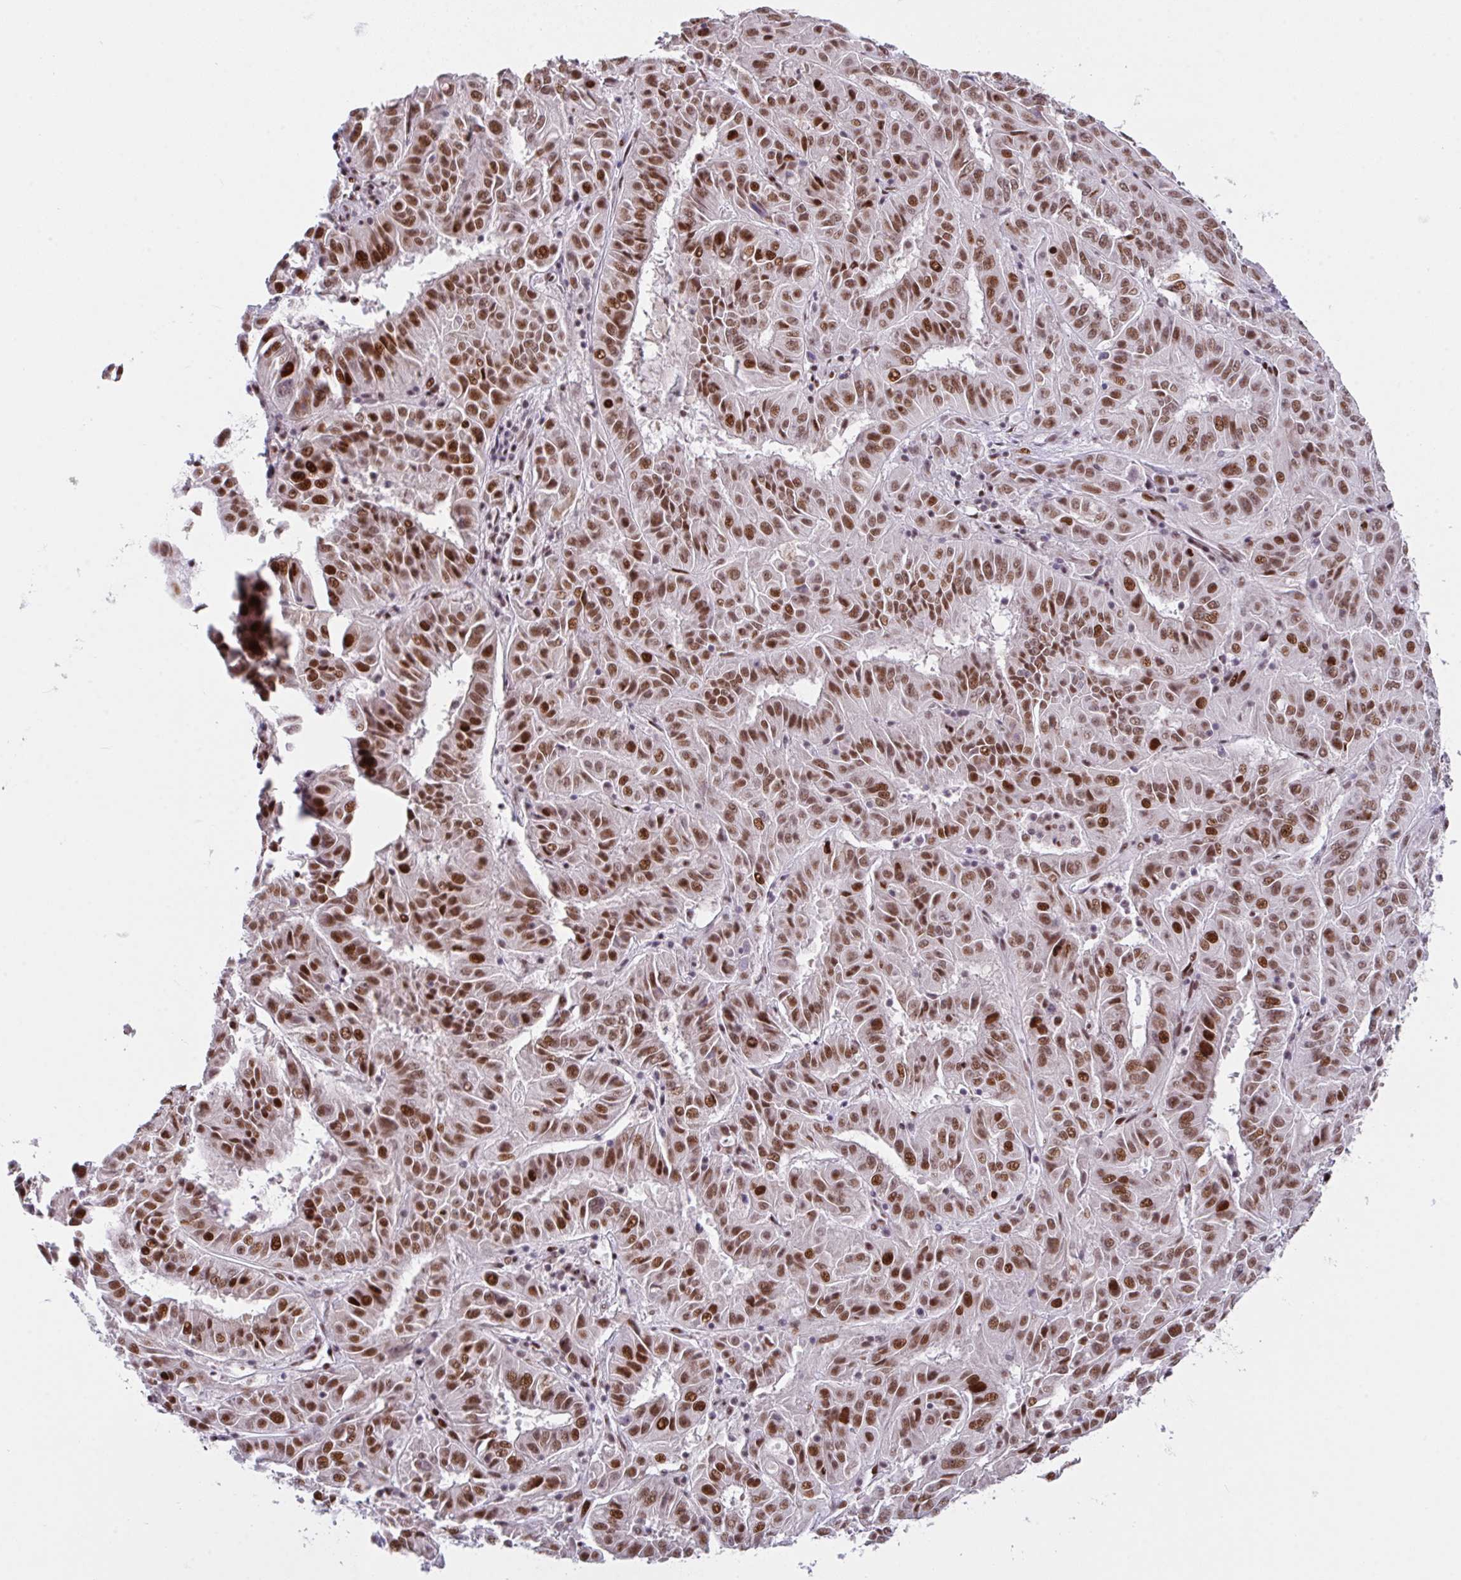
{"staining": {"intensity": "strong", "quantity": ">75%", "location": "nuclear"}, "tissue": "pancreatic cancer", "cell_type": "Tumor cells", "image_type": "cancer", "snomed": [{"axis": "morphology", "description": "Adenocarcinoma, NOS"}, {"axis": "topography", "description": "Pancreas"}], "caption": "Immunohistochemistry image of pancreatic cancer stained for a protein (brown), which reveals high levels of strong nuclear staining in about >75% of tumor cells.", "gene": "CLP1", "patient": {"sex": "male", "age": 63}}